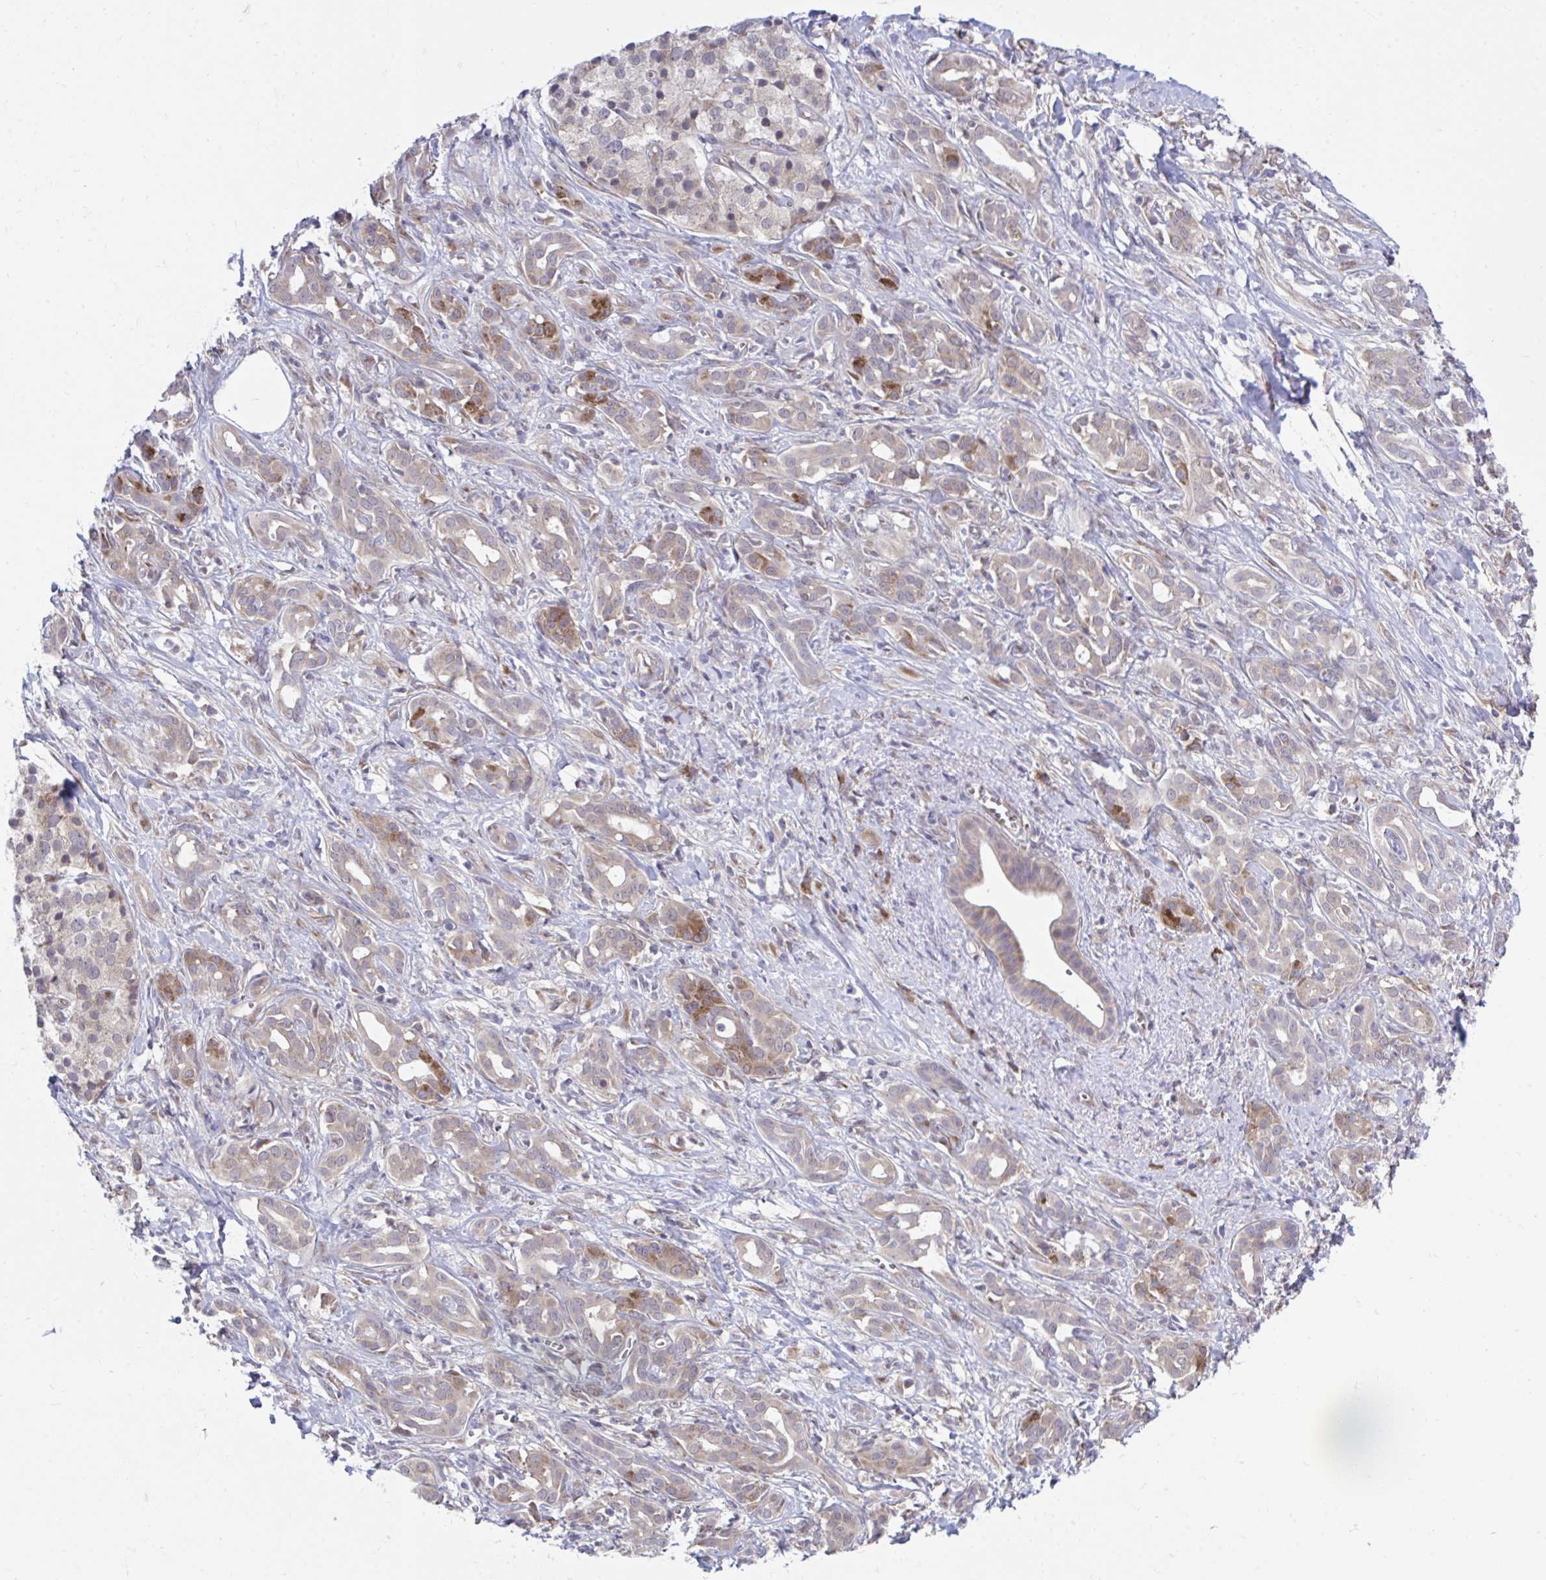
{"staining": {"intensity": "moderate", "quantity": "<25%", "location": "cytoplasmic/membranous"}, "tissue": "pancreatic cancer", "cell_type": "Tumor cells", "image_type": "cancer", "snomed": [{"axis": "morphology", "description": "Adenocarcinoma, NOS"}, {"axis": "topography", "description": "Pancreas"}], "caption": "Immunohistochemical staining of human pancreatic cancer (adenocarcinoma) demonstrates low levels of moderate cytoplasmic/membranous staining in about <25% of tumor cells.", "gene": "SELENON", "patient": {"sex": "male", "age": 61}}